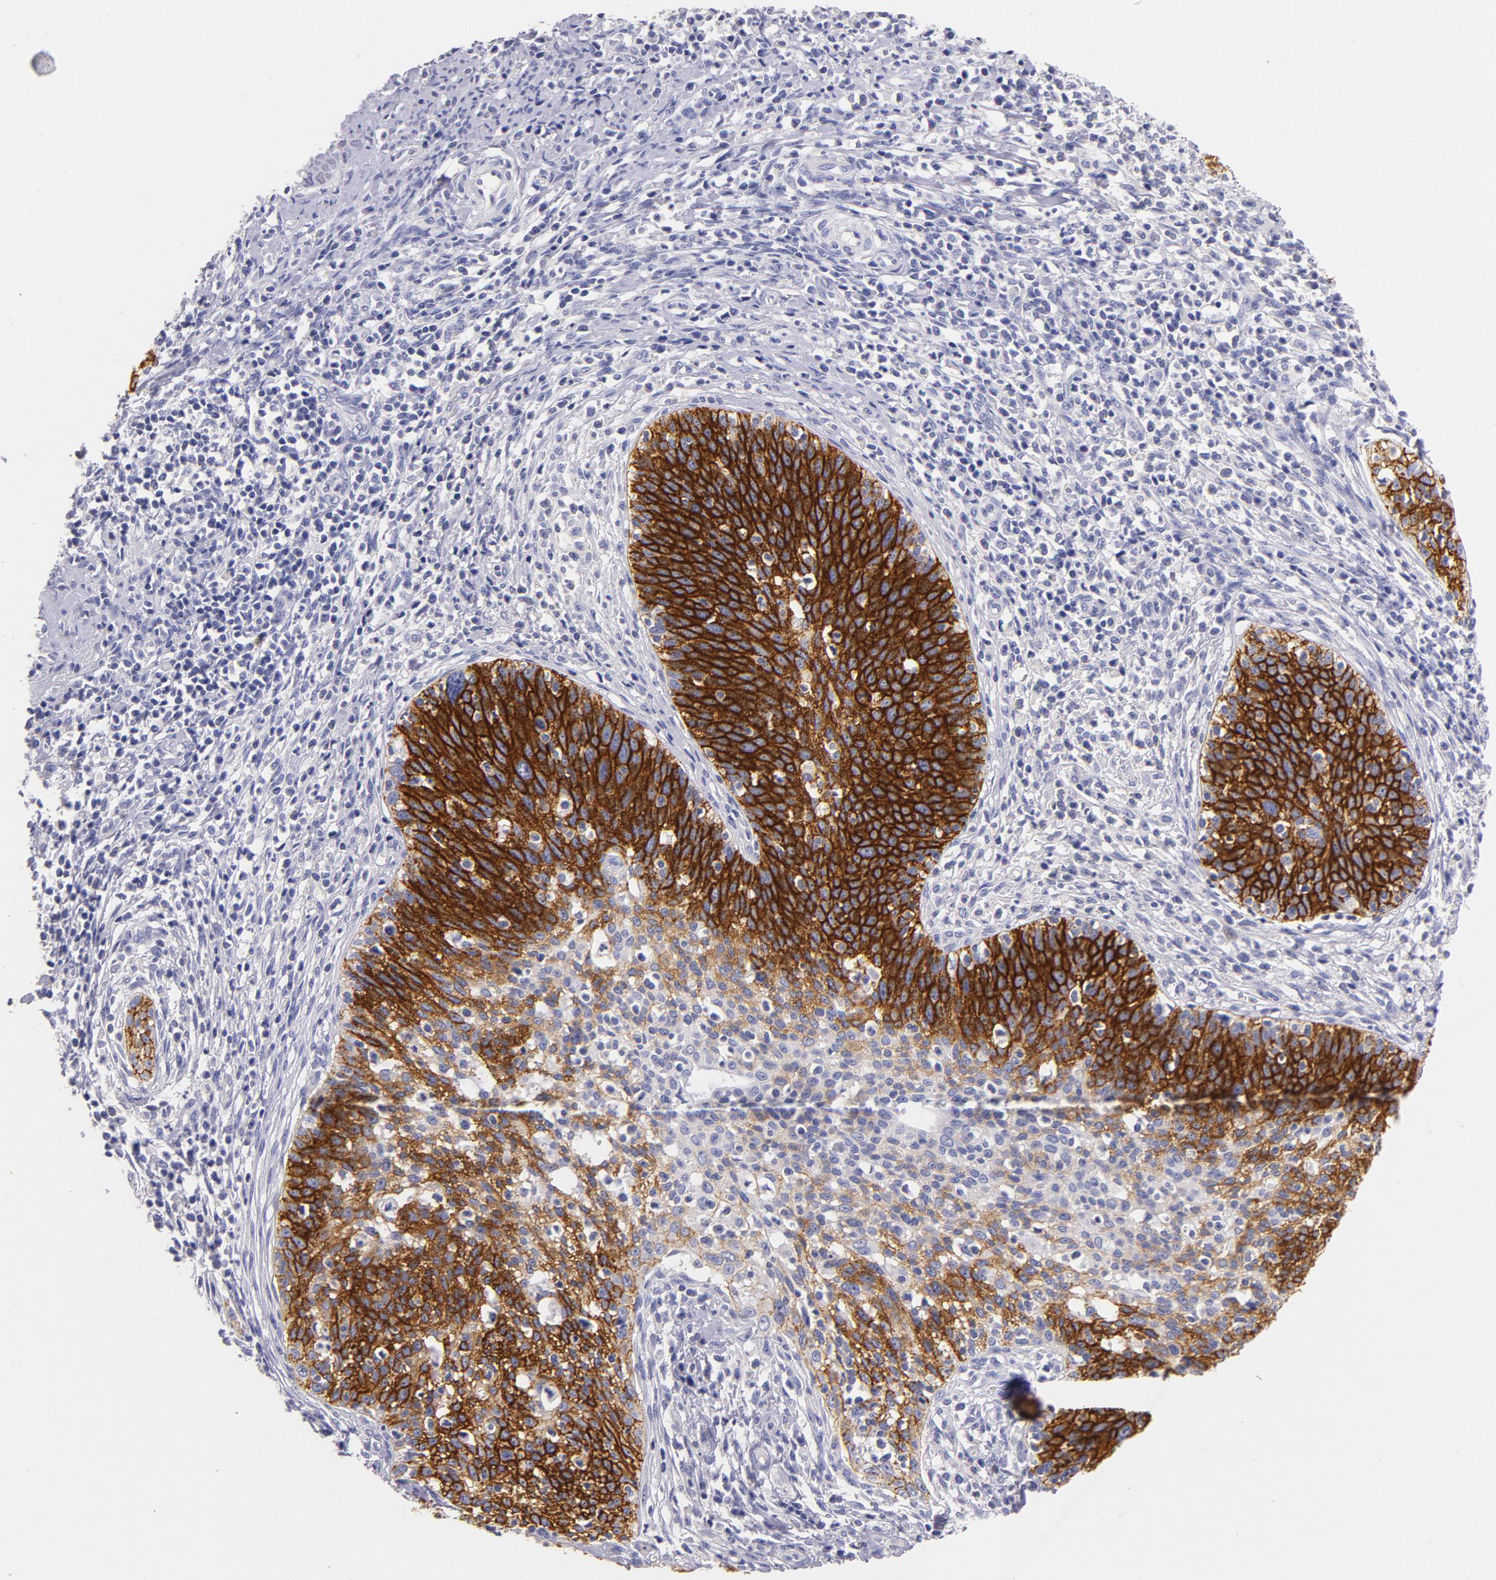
{"staining": {"intensity": "strong", "quantity": ">75%", "location": "cytoplasmic/membranous"}, "tissue": "cervical cancer", "cell_type": "Tumor cells", "image_type": "cancer", "snomed": [{"axis": "morphology", "description": "Squamous cell carcinoma, NOS"}, {"axis": "topography", "description": "Cervix"}], "caption": "Squamous cell carcinoma (cervical) stained for a protein (brown) demonstrates strong cytoplasmic/membranous positive staining in approximately >75% of tumor cells.", "gene": "CD44", "patient": {"sex": "female", "age": 41}}